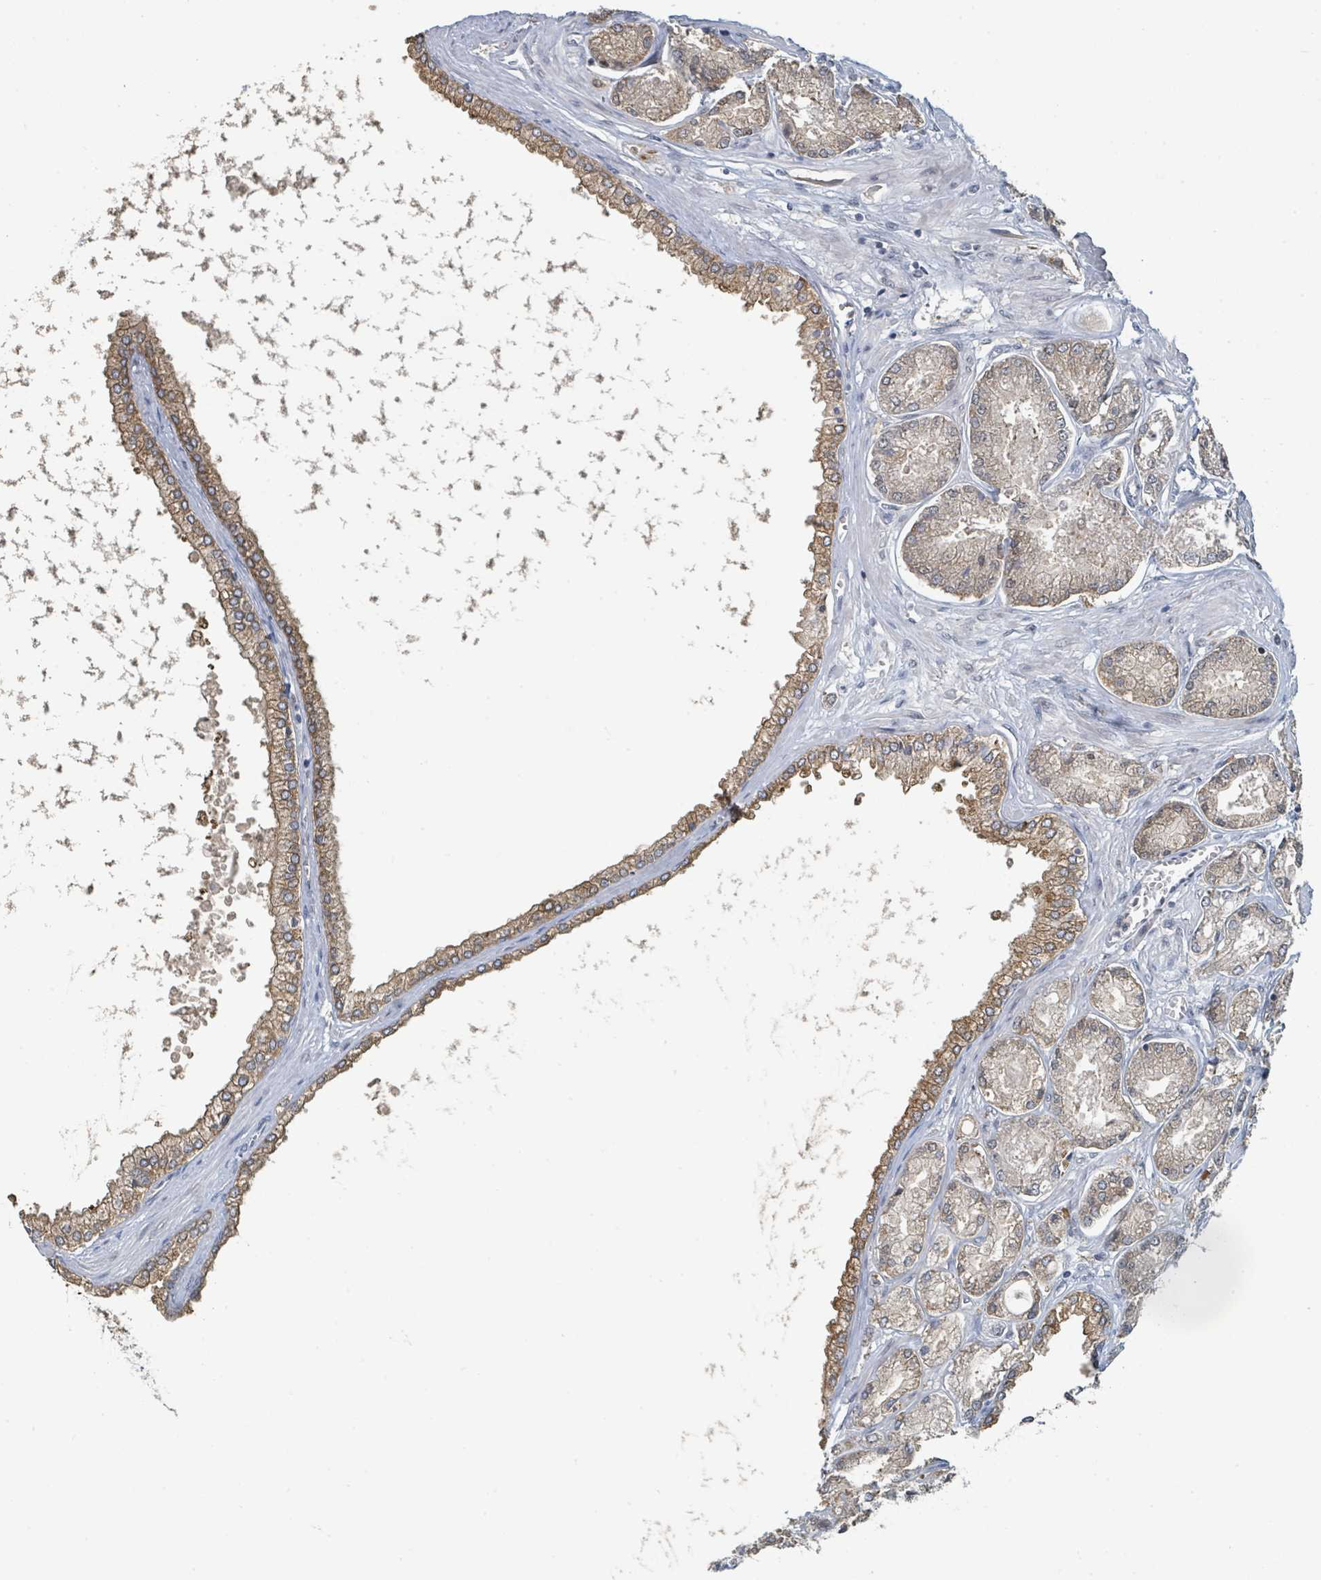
{"staining": {"intensity": "moderate", "quantity": ">75%", "location": "cytoplasmic/membranous"}, "tissue": "prostate cancer", "cell_type": "Tumor cells", "image_type": "cancer", "snomed": [{"axis": "morphology", "description": "Adenocarcinoma, NOS"}, {"axis": "topography", "description": "Prostate and seminal vesicle, NOS"}], "caption": "Prostate cancer stained with a protein marker exhibits moderate staining in tumor cells.", "gene": "ANKRD55", "patient": {"sex": "male", "age": 76}}